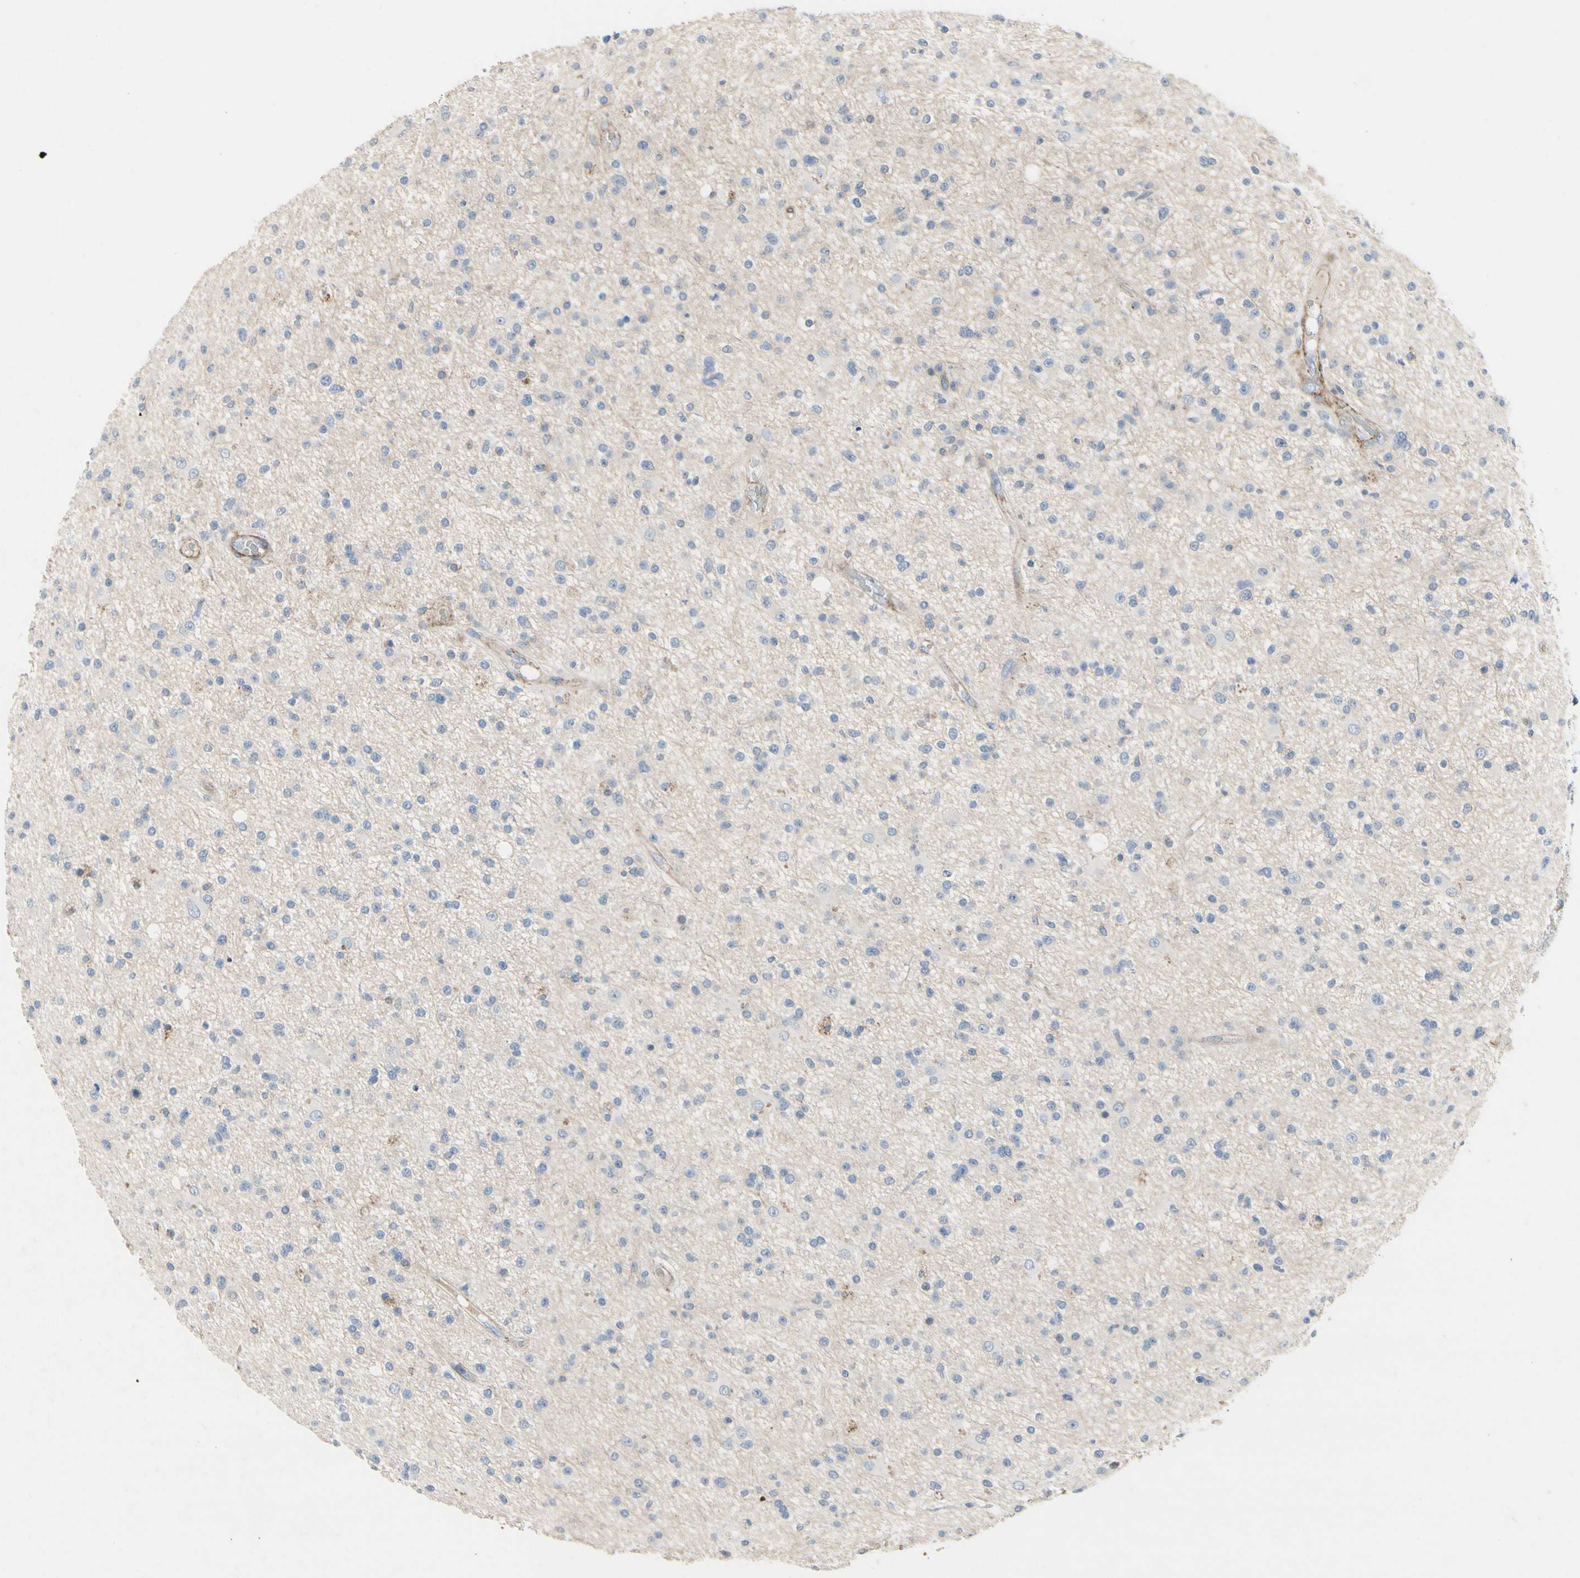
{"staining": {"intensity": "negative", "quantity": "none", "location": "none"}, "tissue": "glioma", "cell_type": "Tumor cells", "image_type": "cancer", "snomed": [{"axis": "morphology", "description": "Glioma, malignant, High grade"}, {"axis": "topography", "description": "Brain"}], "caption": "A histopathology image of high-grade glioma (malignant) stained for a protein displays no brown staining in tumor cells.", "gene": "TPM1", "patient": {"sex": "male", "age": 33}}